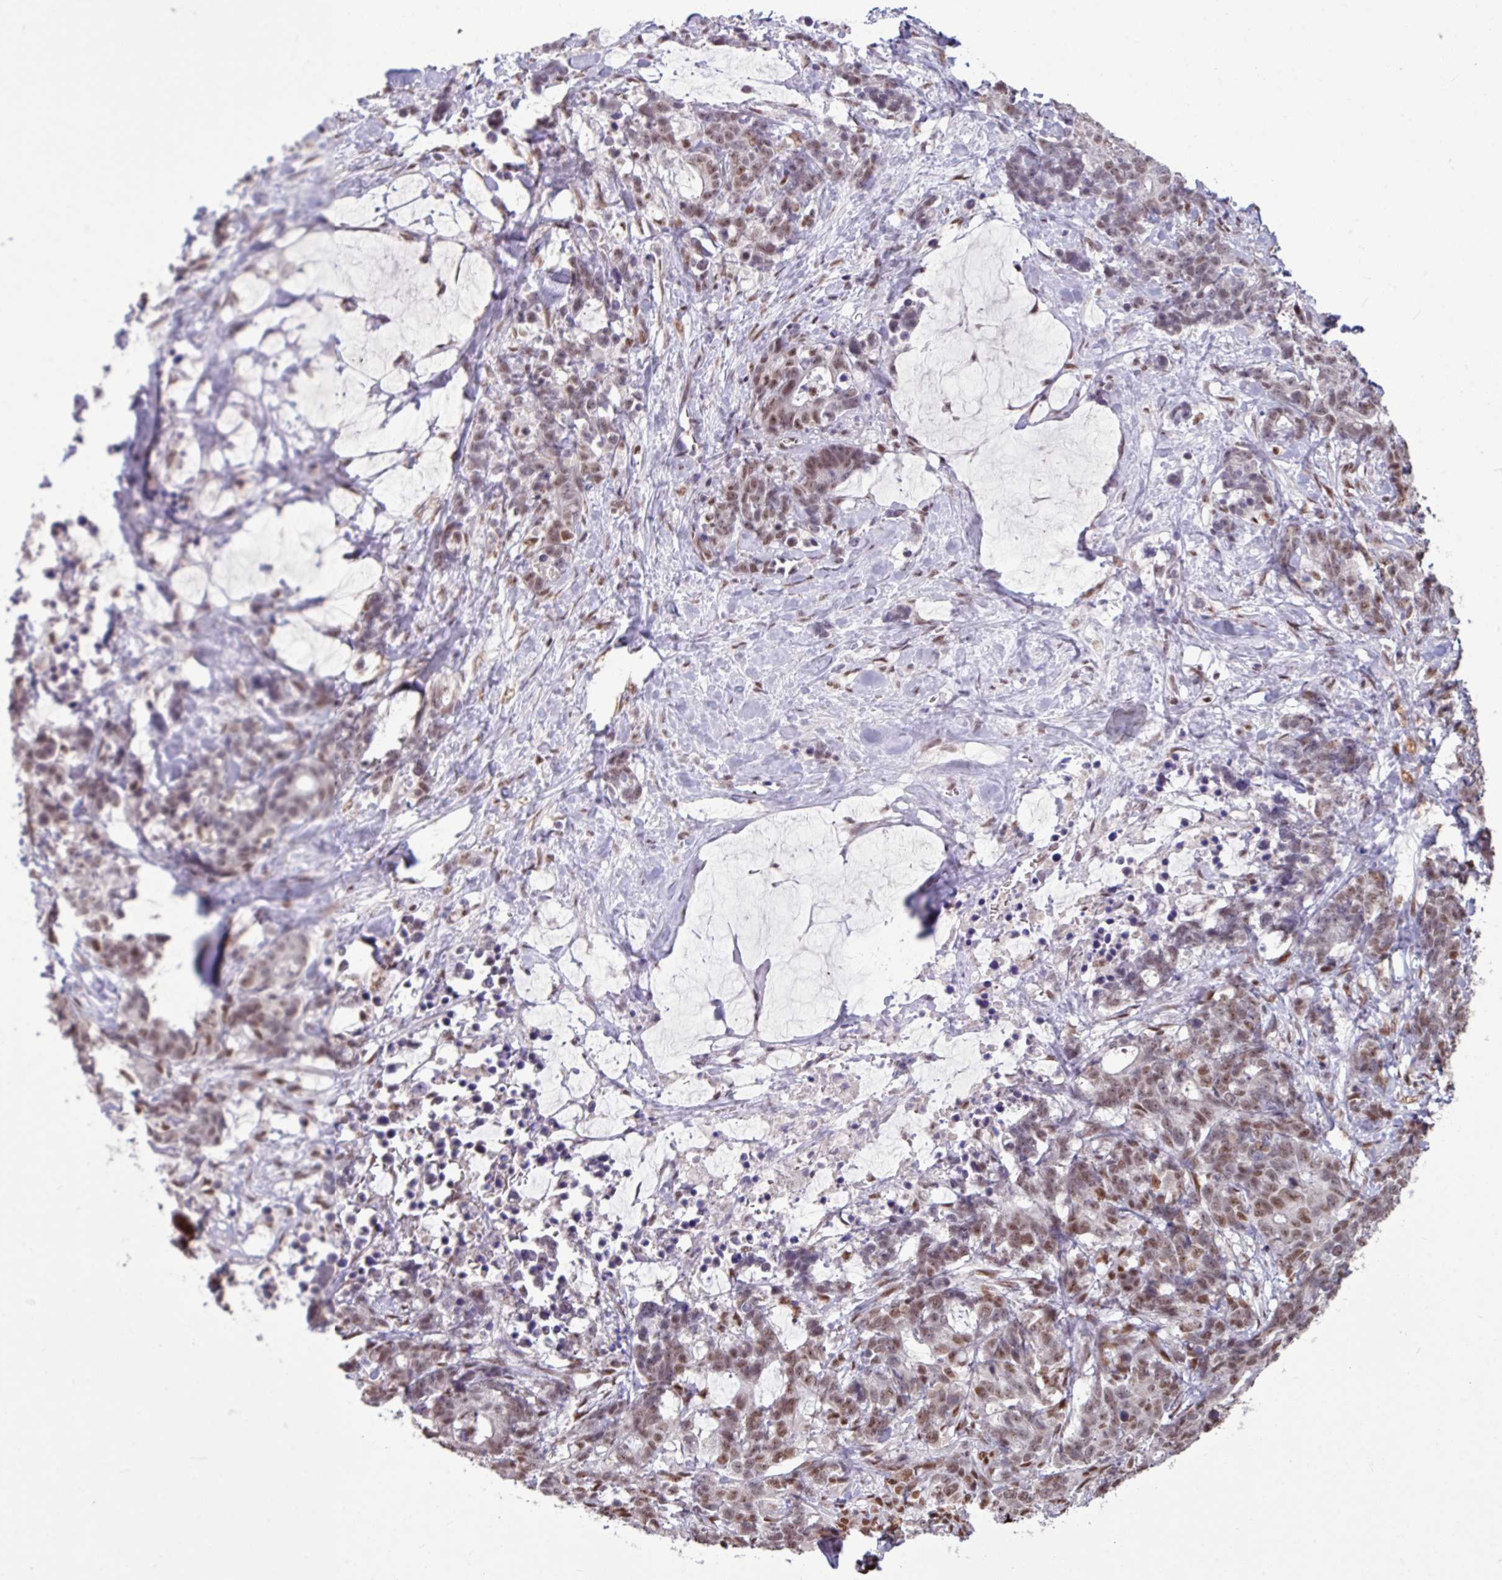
{"staining": {"intensity": "moderate", "quantity": ">75%", "location": "nuclear"}, "tissue": "stomach cancer", "cell_type": "Tumor cells", "image_type": "cancer", "snomed": [{"axis": "morphology", "description": "Normal tissue, NOS"}, {"axis": "morphology", "description": "Adenocarcinoma, NOS"}, {"axis": "topography", "description": "Stomach"}], "caption": "Approximately >75% of tumor cells in stomach cancer exhibit moderate nuclear protein expression as visualized by brown immunohistochemical staining.", "gene": "TDG", "patient": {"sex": "female", "age": 64}}